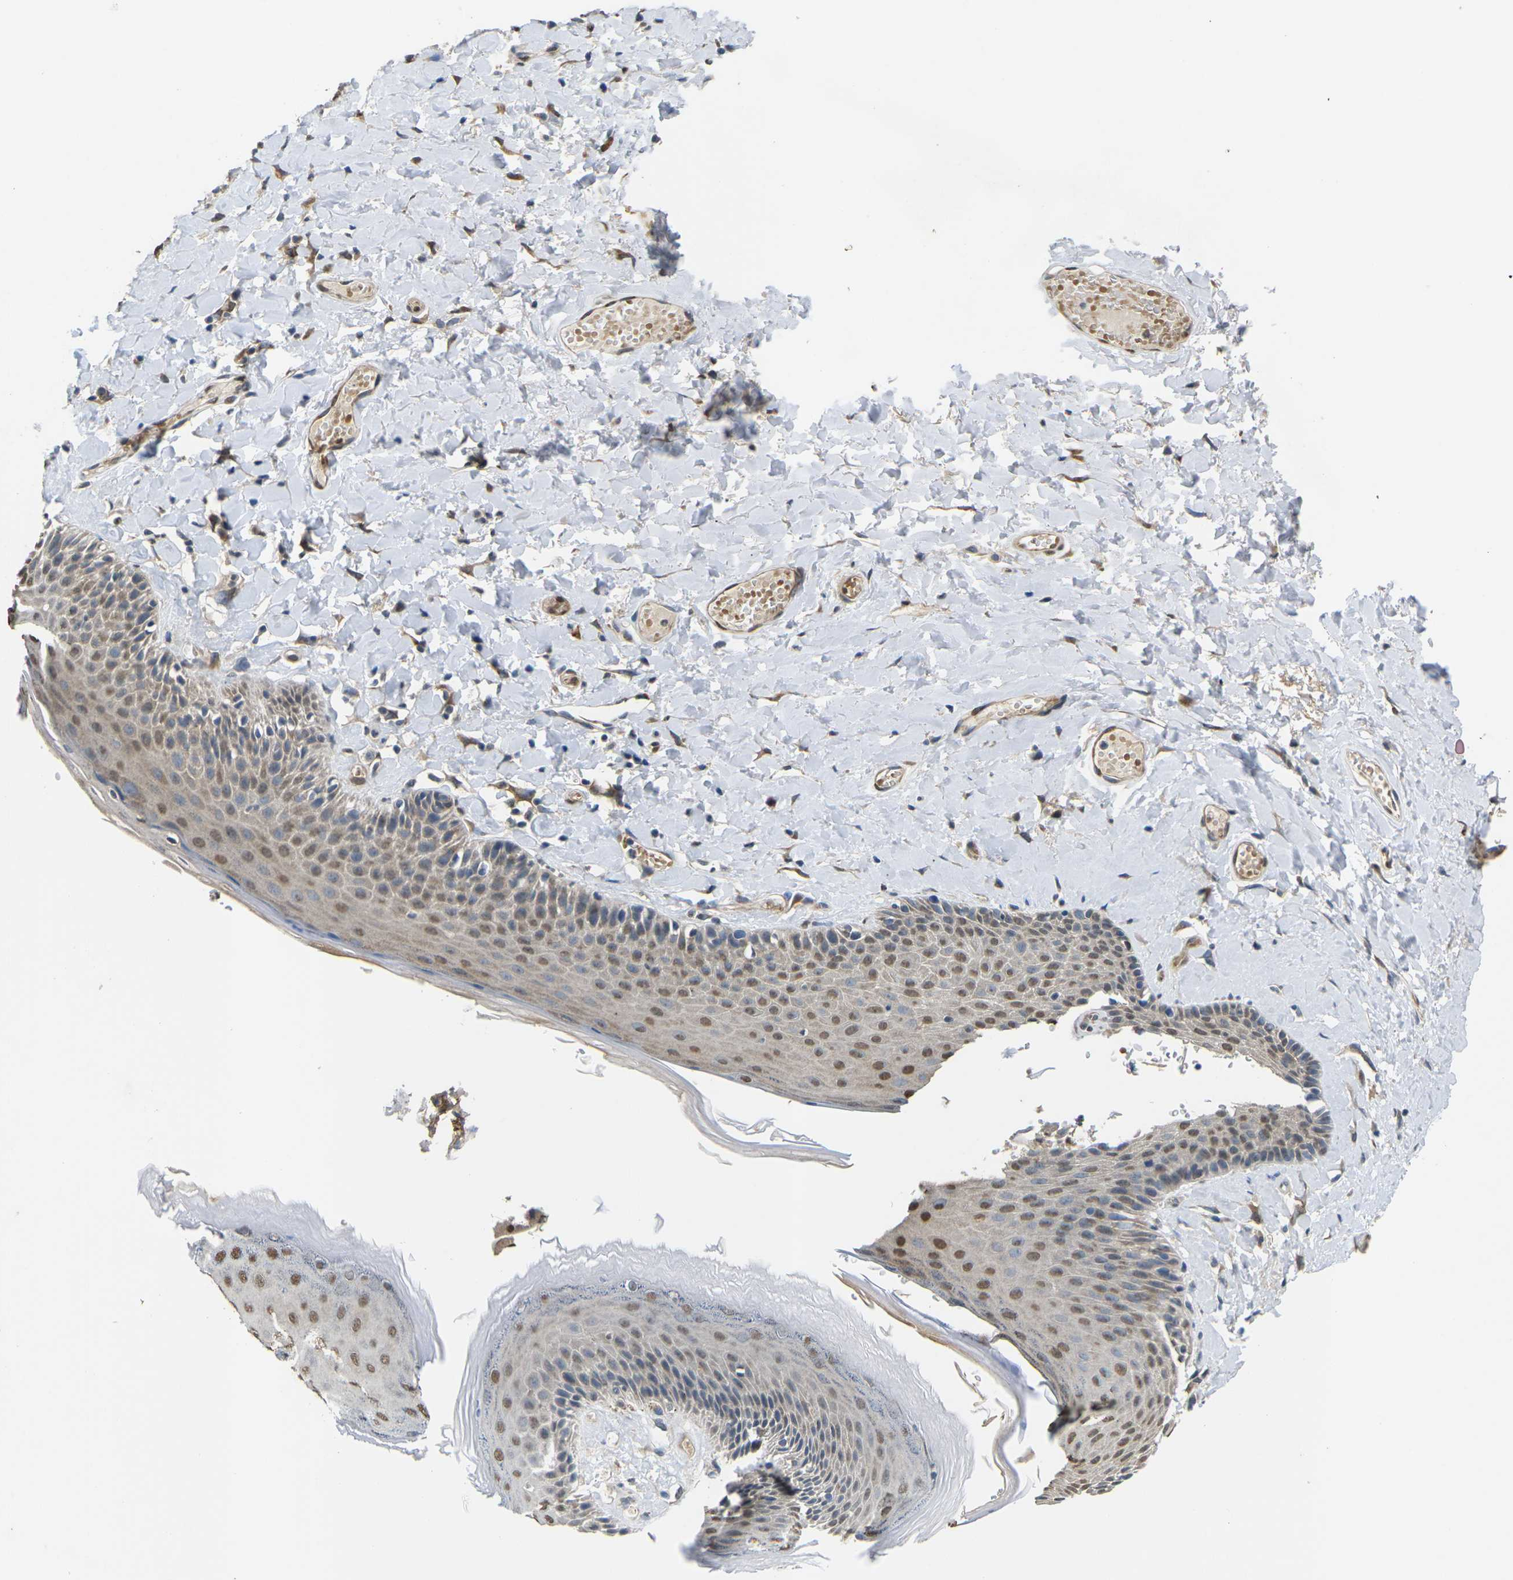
{"staining": {"intensity": "moderate", "quantity": "25%-75%", "location": "nuclear"}, "tissue": "skin", "cell_type": "Epidermal cells", "image_type": "normal", "snomed": [{"axis": "morphology", "description": "Normal tissue, NOS"}, {"axis": "topography", "description": "Anal"}], "caption": "Immunohistochemical staining of unremarkable human skin exhibits medium levels of moderate nuclear positivity in about 25%-75% of epidermal cells.", "gene": "ERBB4", "patient": {"sex": "male", "age": 69}}